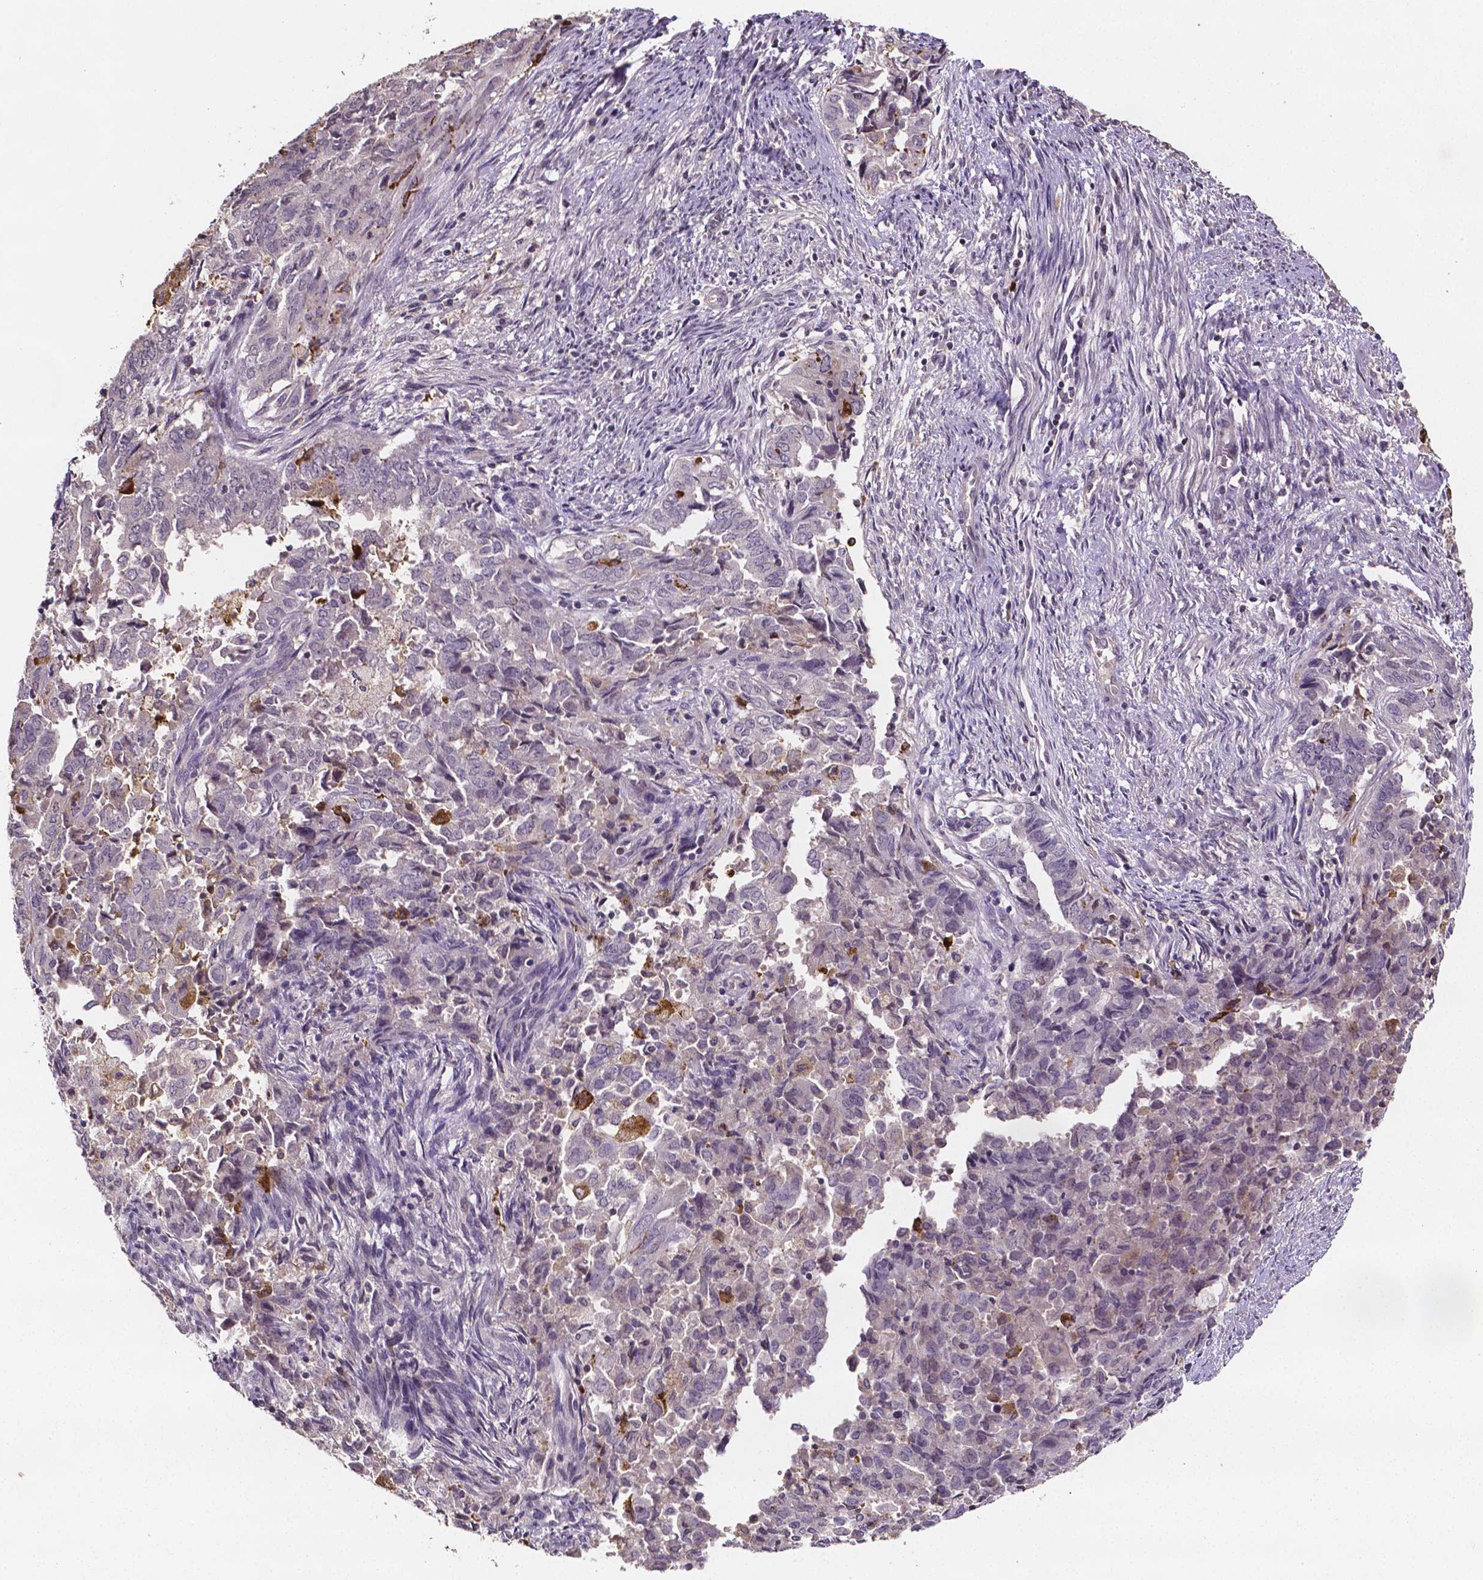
{"staining": {"intensity": "negative", "quantity": "none", "location": "none"}, "tissue": "endometrial cancer", "cell_type": "Tumor cells", "image_type": "cancer", "snomed": [{"axis": "morphology", "description": "Adenocarcinoma, NOS"}, {"axis": "topography", "description": "Endometrium"}], "caption": "Human endometrial cancer (adenocarcinoma) stained for a protein using immunohistochemistry (IHC) reveals no expression in tumor cells.", "gene": "NRGN", "patient": {"sex": "female", "age": 72}}